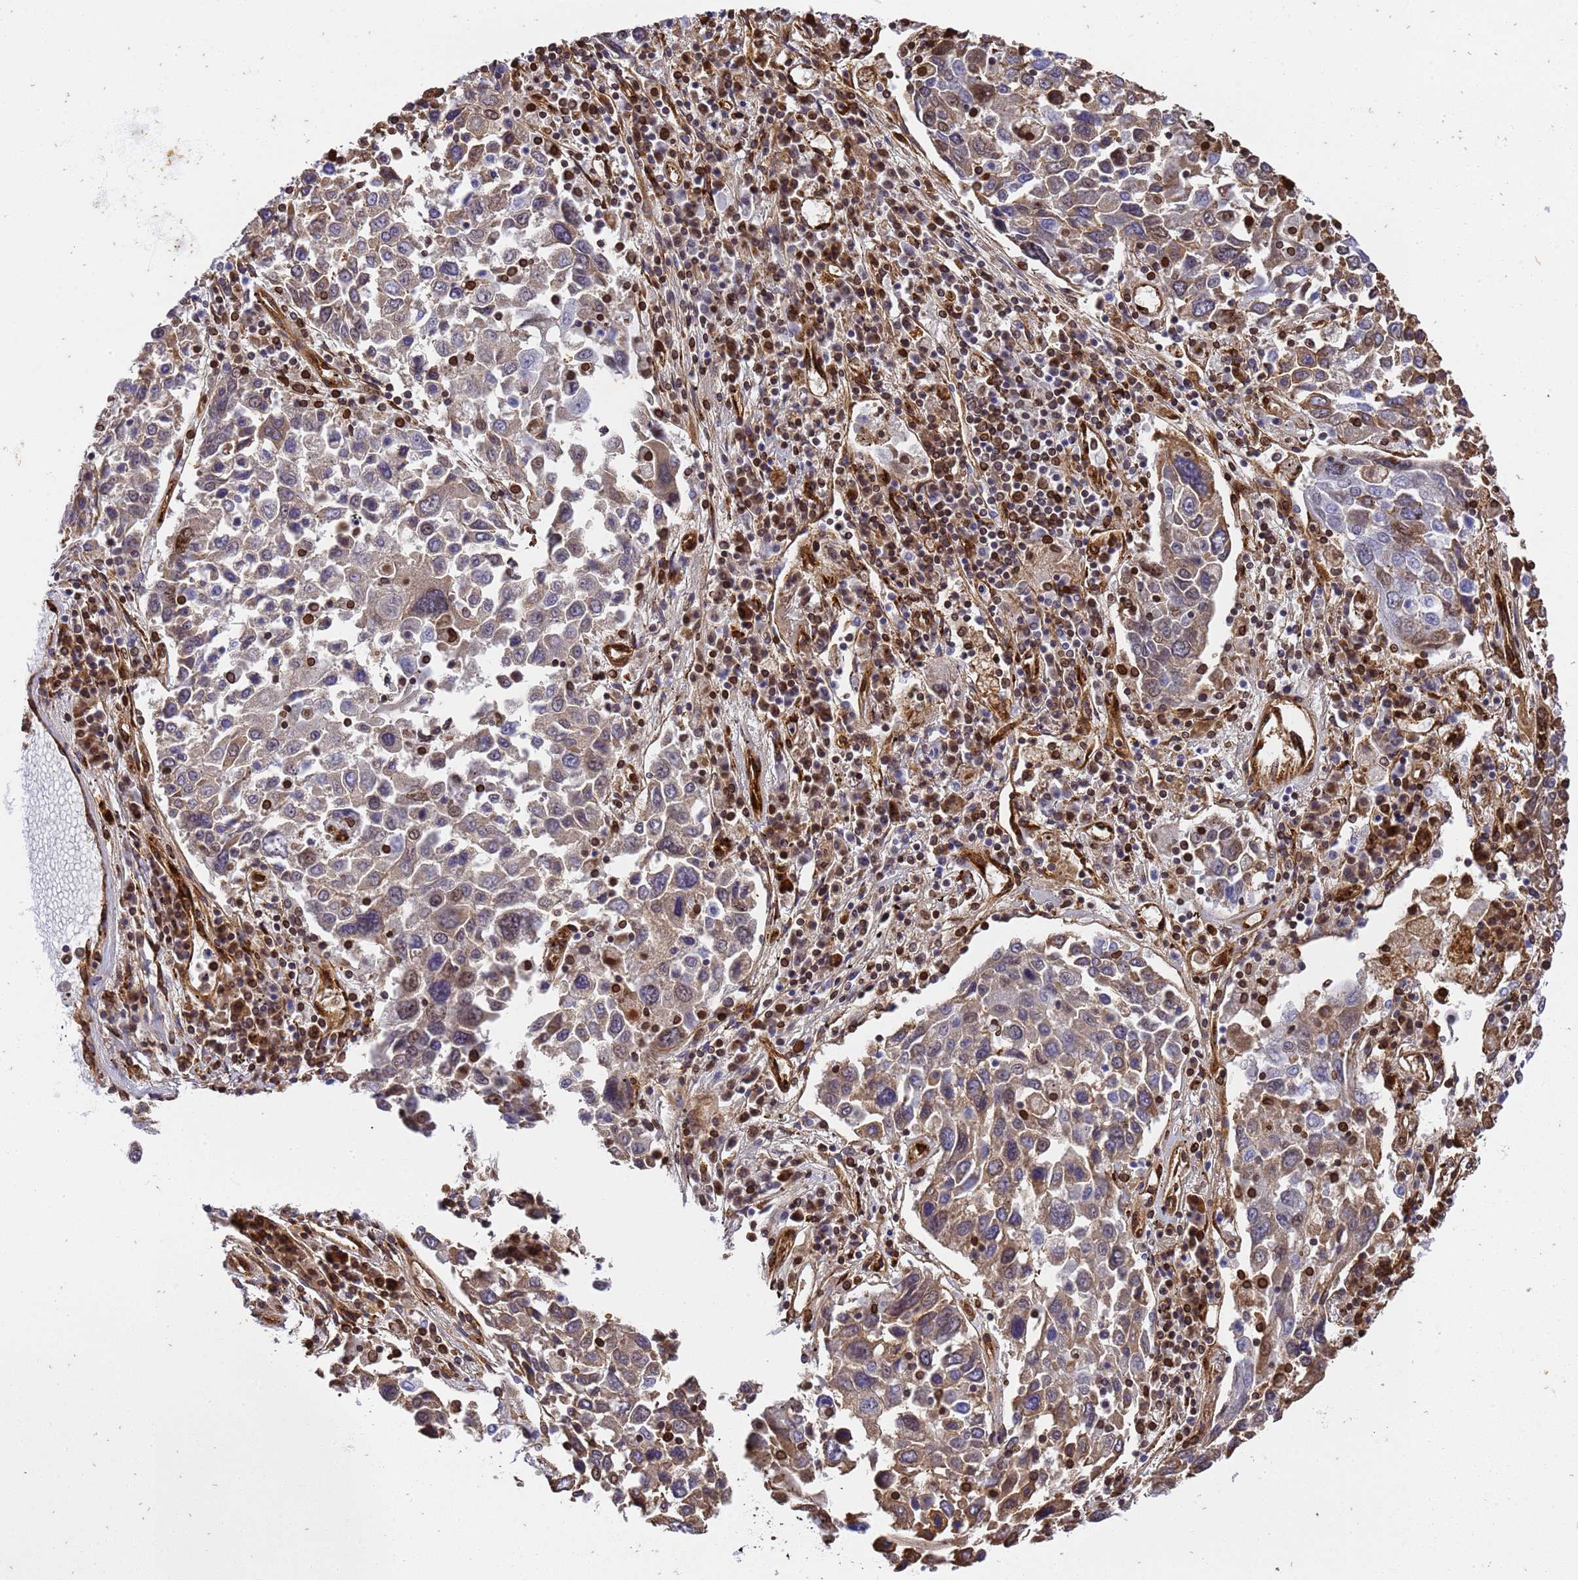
{"staining": {"intensity": "moderate", "quantity": "<25%", "location": "cytoplasmic/membranous"}, "tissue": "lung cancer", "cell_type": "Tumor cells", "image_type": "cancer", "snomed": [{"axis": "morphology", "description": "Squamous cell carcinoma, NOS"}, {"axis": "topography", "description": "Lung"}], "caption": "Squamous cell carcinoma (lung) tissue demonstrates moderate cytoplasmic/membranous positivity in approximately <25% of tumor cells", "gene": "IGFBP7", "patient": {"sex": "male", "age": 65}}